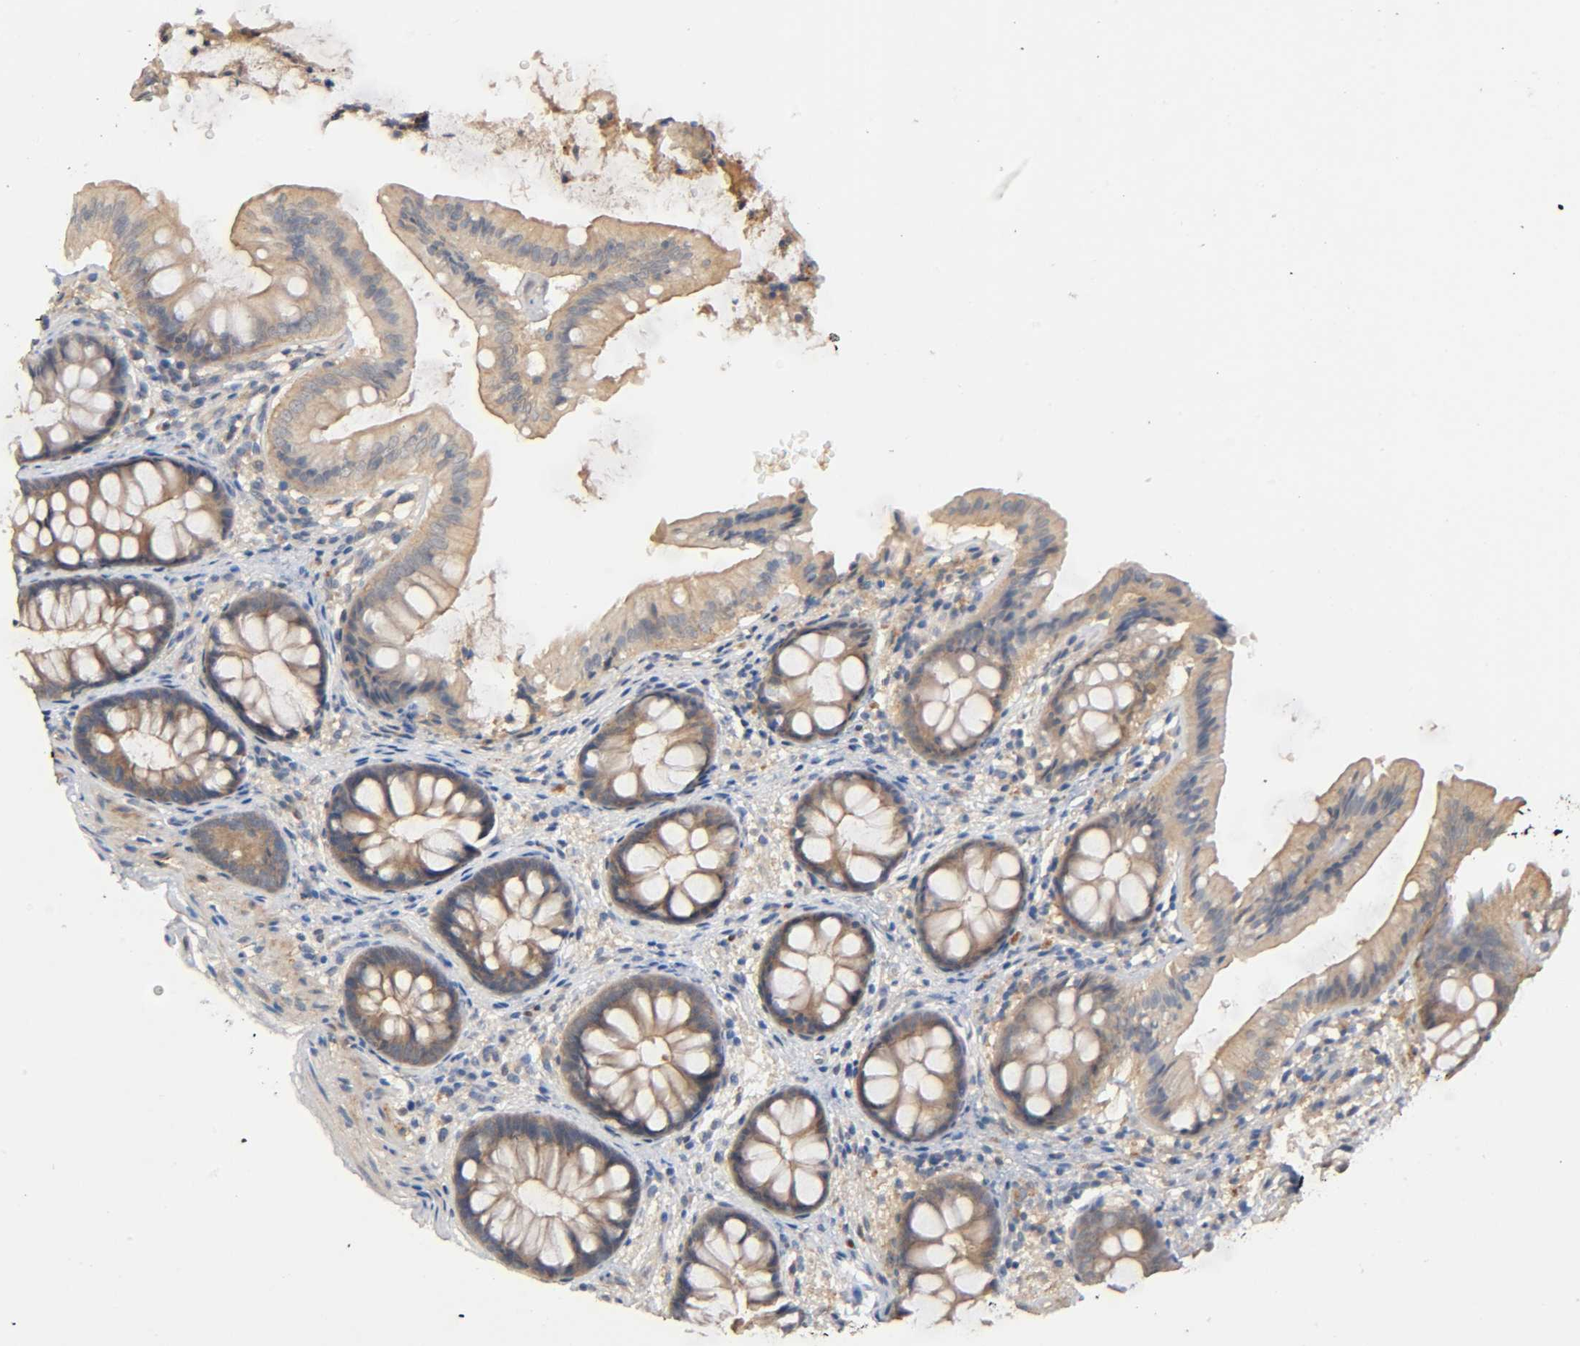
{"staining": {"intensity": "weak", "quantity": ">75%", "location": "cytoplasmic/membranous"}, "tissue": "colon", "cell_type": "Endothelial cells", "image_type": "normal", "snomed": [{"axis": "morphology", "description": "Normal tissue, NOS"}, {"axis": "topography", "description": "Smooth muscle"}, {"axis": "topography", "description": "Colon"}], "caption": "Immunohistochemistry (IHC) (DAB) staining of normal colon demonstrates weak cytoplasmic/membranous protein positivity in approximately >75% of endothelial cells. Ihc stains the protein of interest in brown and the nuclei are stained blue.", "gene": "CPB2", "patient": {"sex": "male", "age": 67}}